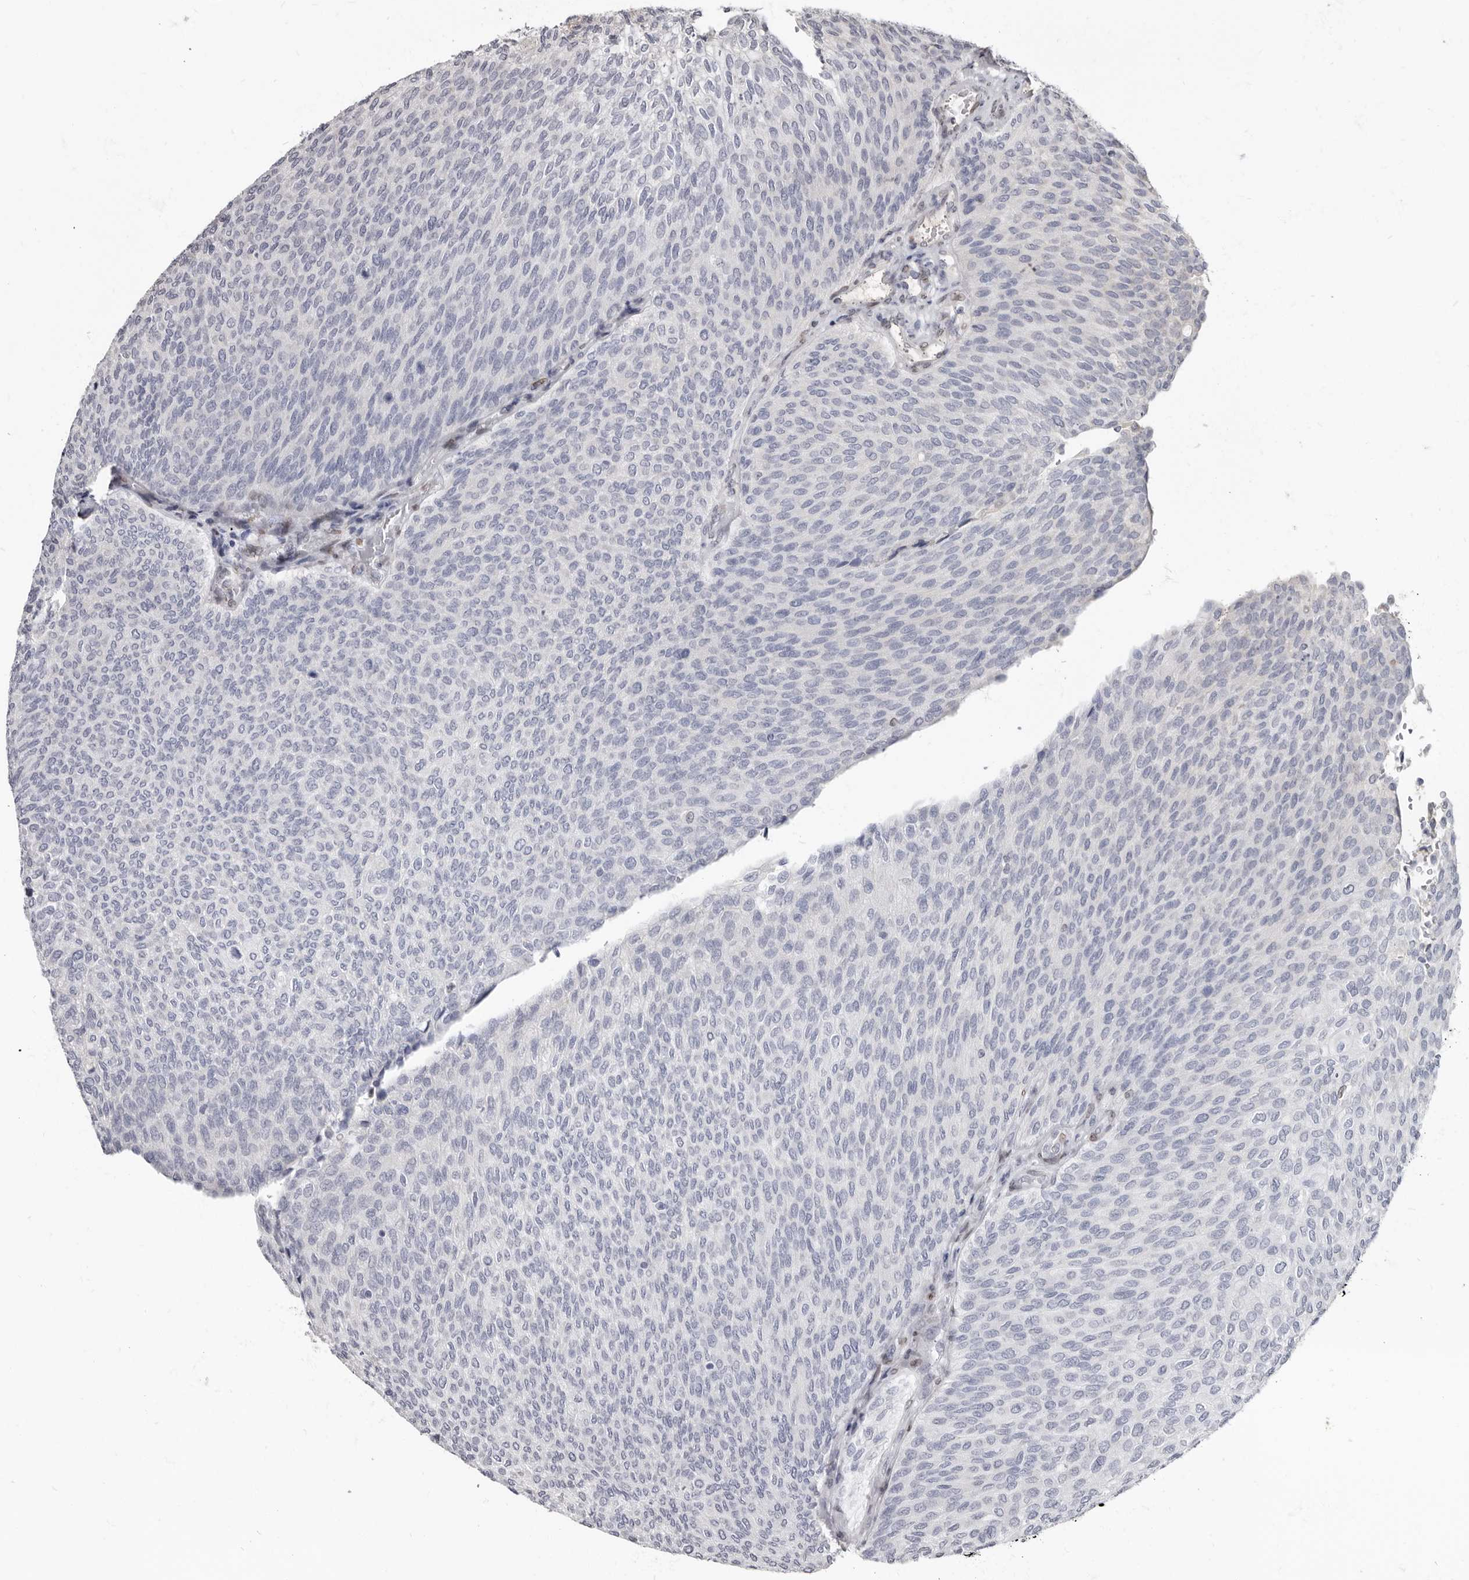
{"staining": {"intensity": "negative", "quantity": "none", "location": "none"}, "tissue": "urothelial cancer", "cell_type": "Tumor cells", "image_type": "cancer", "snomed": [{"axis": "morphology", "description": "Urothelial carcinoma, Low grade"}, {"axis": "topography", "description": "Urinary bladder"}], "caption": "Immunohistochemical staining of urothelial cancer shows no significant positivity in tumor cells. (Stains: DAB IHC with hematoxylin counter stain, Microscopy: brightfield microscopy at high magnification).", "gene": "MRGPRF", "patient": {"sex": "female", "age": 79}}